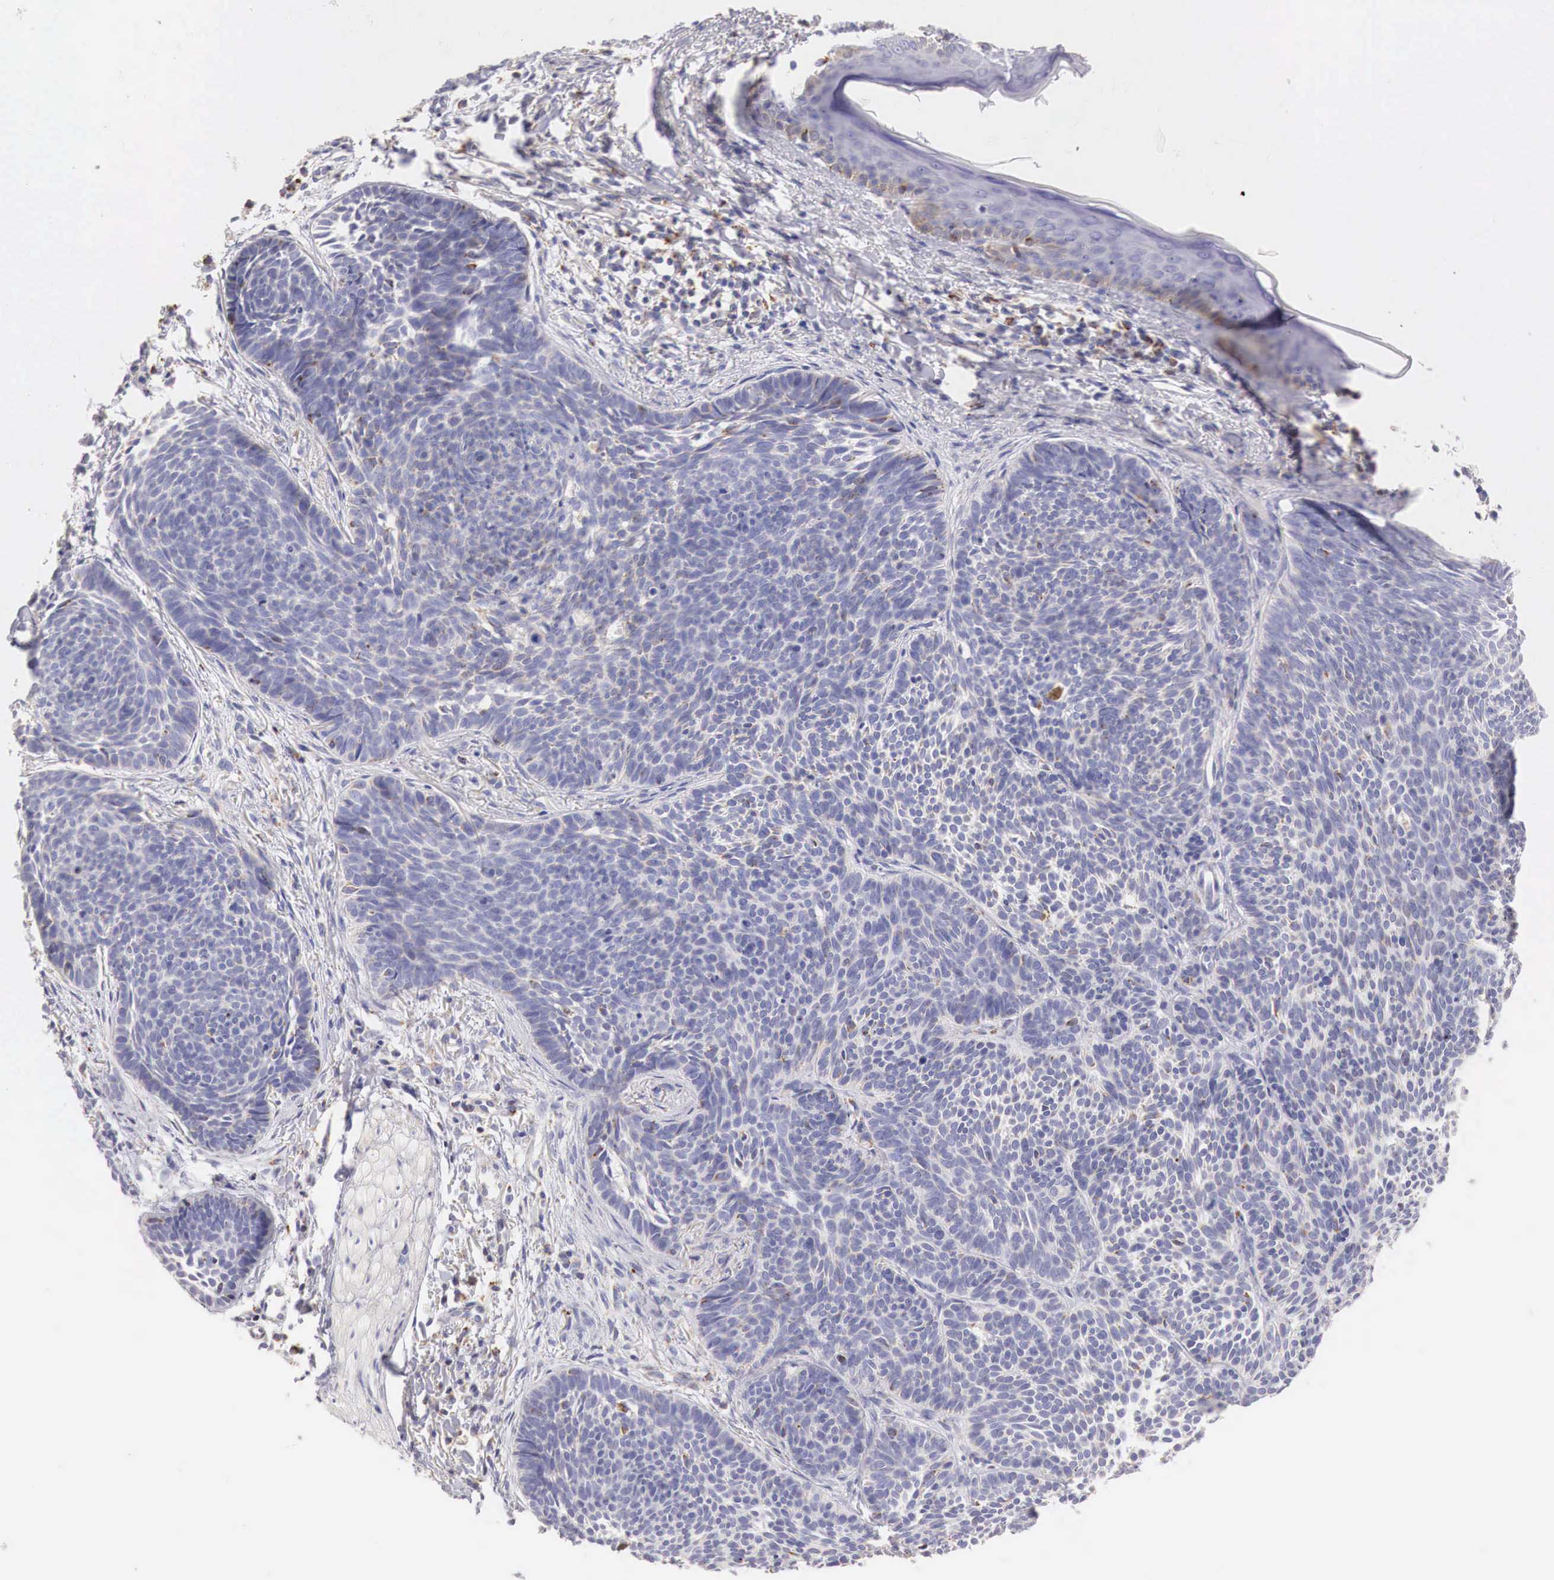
{"staining": {"intensity": "negative", "quantity": "none", "location": "none"}, "tissue": "skin cancer", "cell_type": "Tumor cells", "image_type": "cancer", "snomed": [{"axis": "morphology", "description": "Basal cell carcinoma"}, {"axis": "topography", "description": "Skin"}], "caption": "Immunohistochemistry of human skin cancer displays no positivity in tumor cells.", "gene": "IDH3G", "patient": {"sex": "female", "age": 62}}